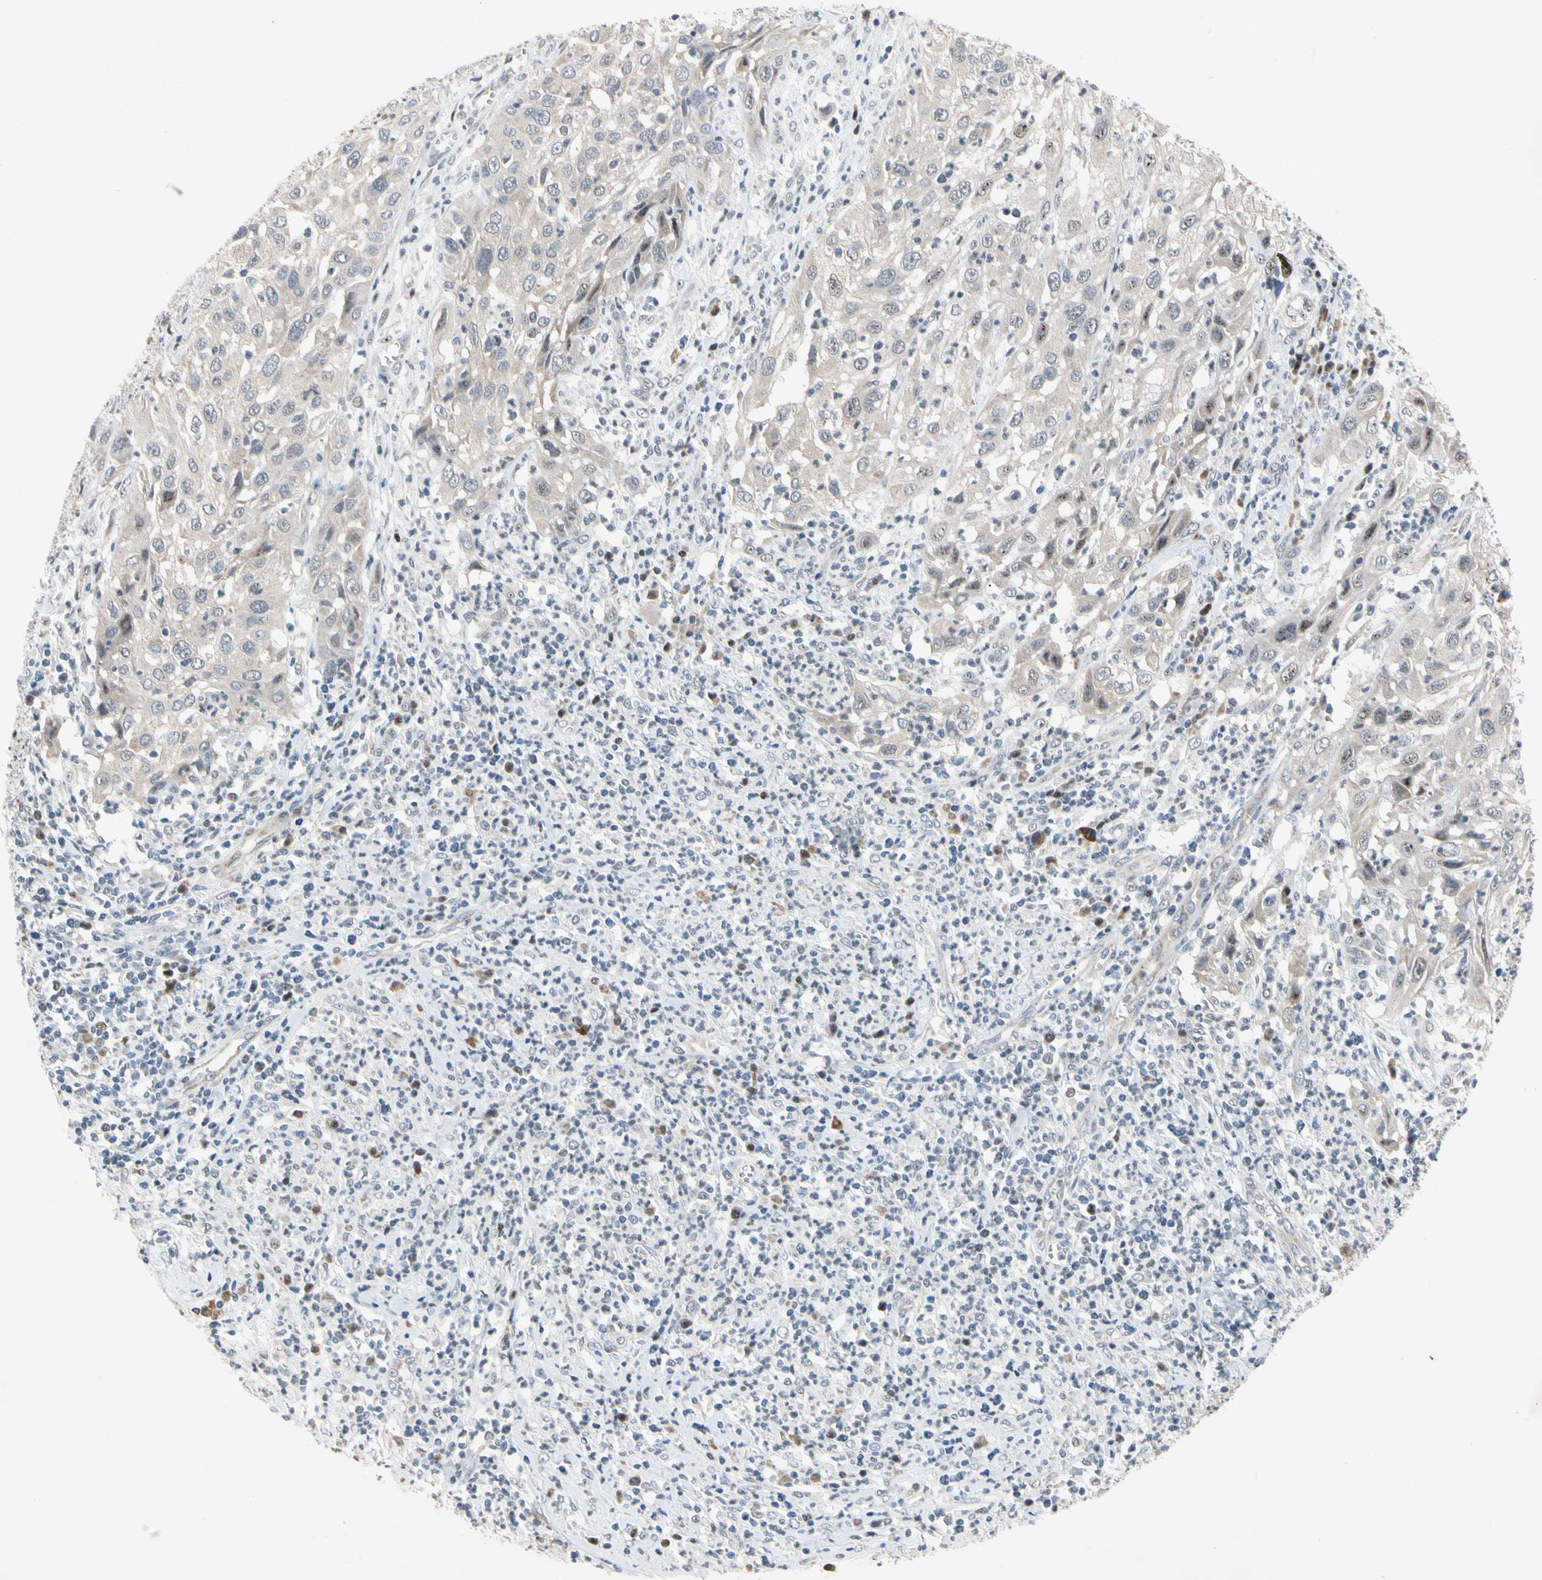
{"staining": {"intensity": "weak", "quantity": ">75%", "location": "cytoplasmic/membranous,nuclear"}, "tissue": "cervical cancer", "cell_type": "Tumor cells", "image_type": "cancer", "snomed": [{"axis": "morphology", "description": "Squamous cell carcinoma, NOS"}, {"axis": "topography", "description": "Cervix"}], "caption": "Tumor cells show low levels of weak cytoplasmic/membranous and nuclear expression in approximately >75% of cells in human squamous cell carcinoma (cervical).", "gene": "MARK1", "patient": {"sex": "female", "age": 32}}